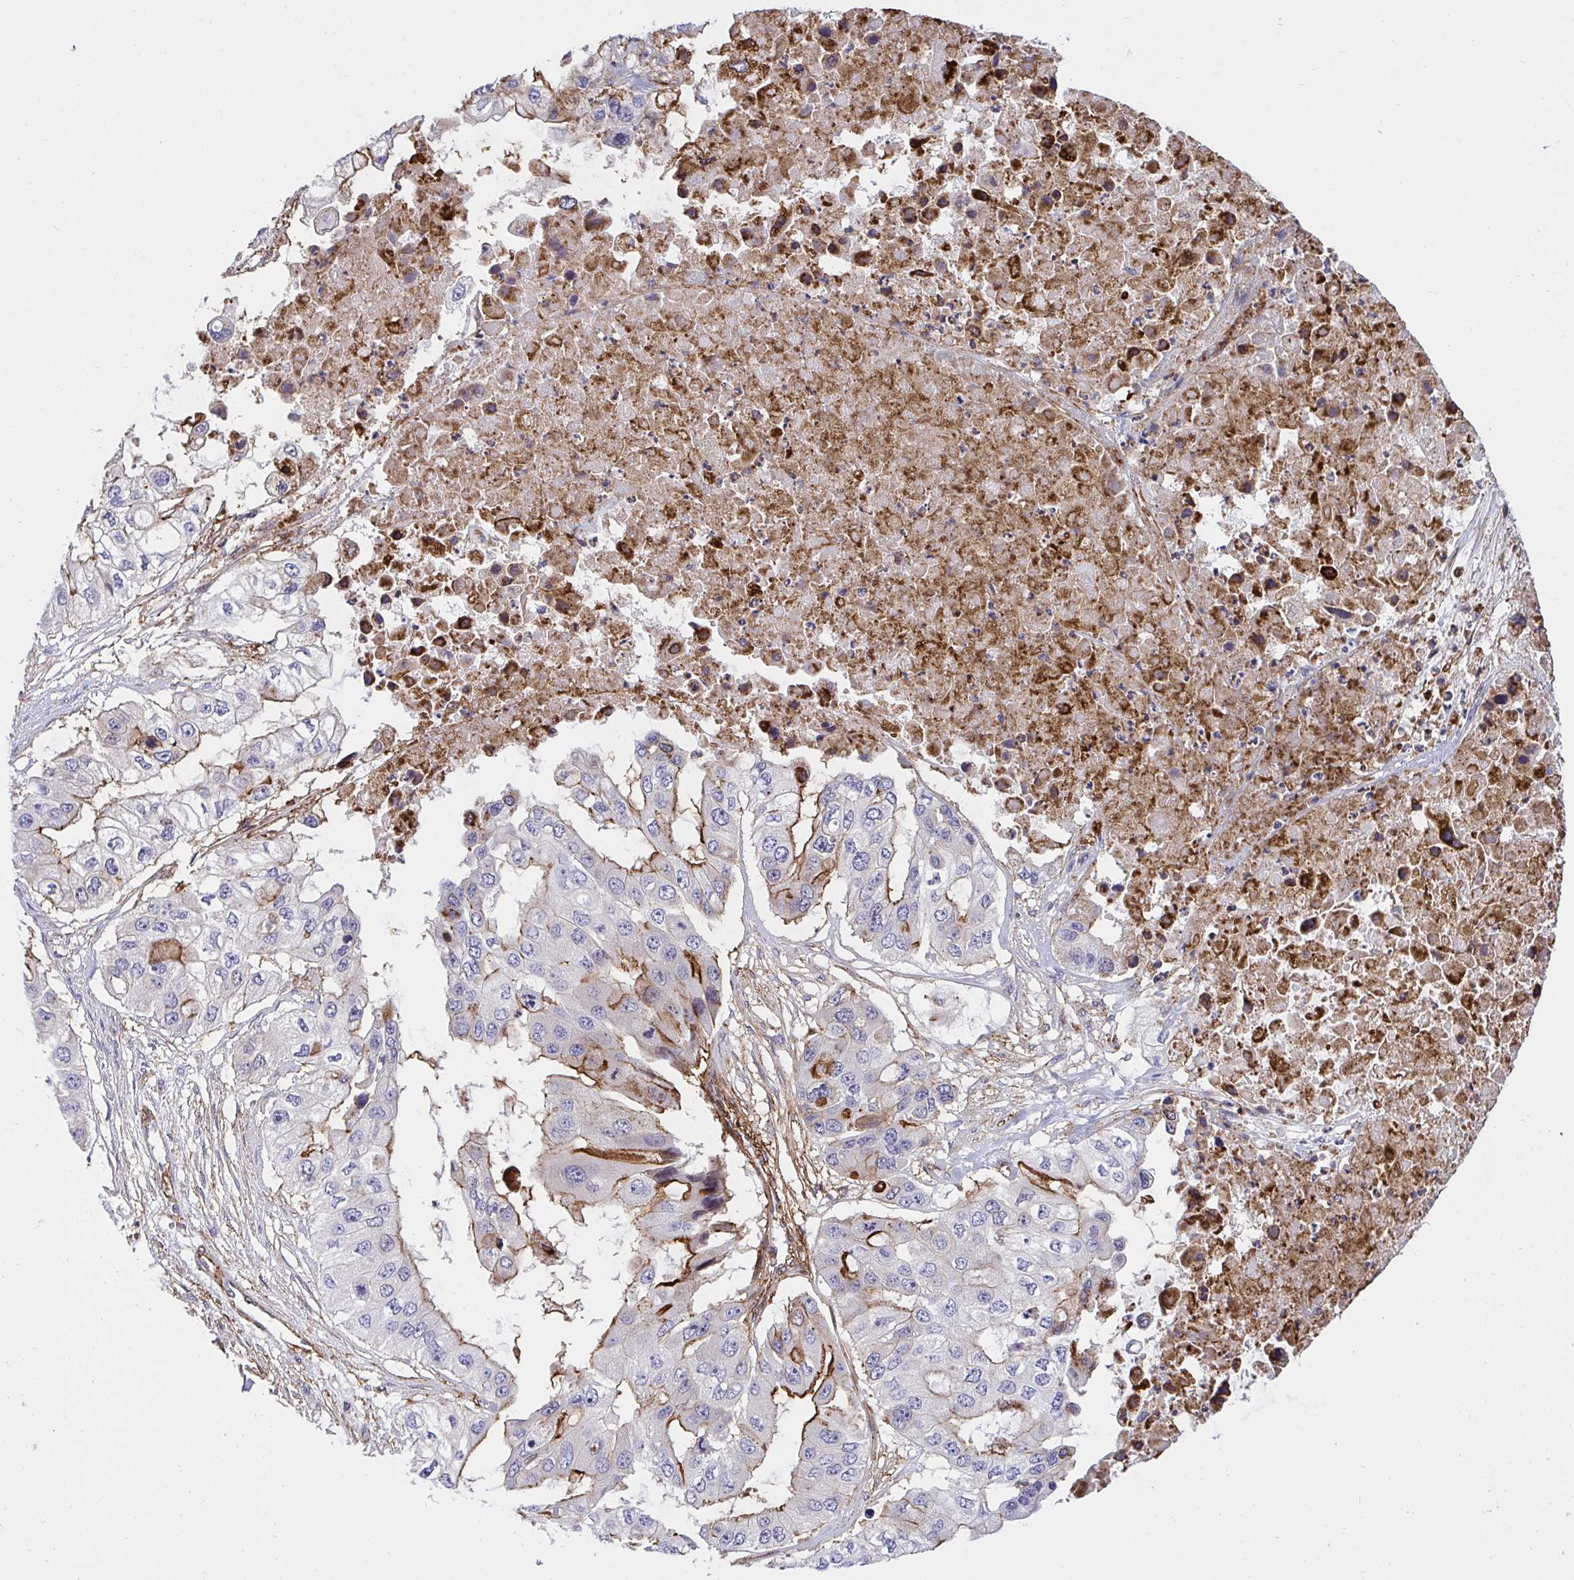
{"staining": {"intensity": "strong", "quantity": "<25%", "location": "cytoplasmic/membranous"}, "tissue": "ovarian cancer", "cell_type": "Tumor cells", "image_type": "cancer", "snomed": [{"axis": "morphology", "description": "Cystadenocarcinoma, serous, NOS"}, {"axis": "topography", "description": "Ovary"}], "caption": "Immunohistochemistry (IHC) of human ovarian cancer exhibits medium levels of strong cytoplasmic/membranous positivity in about <25% of tumor cells.", "gene": "ERI1", "patient": {"sex": "female", "age": 56}}